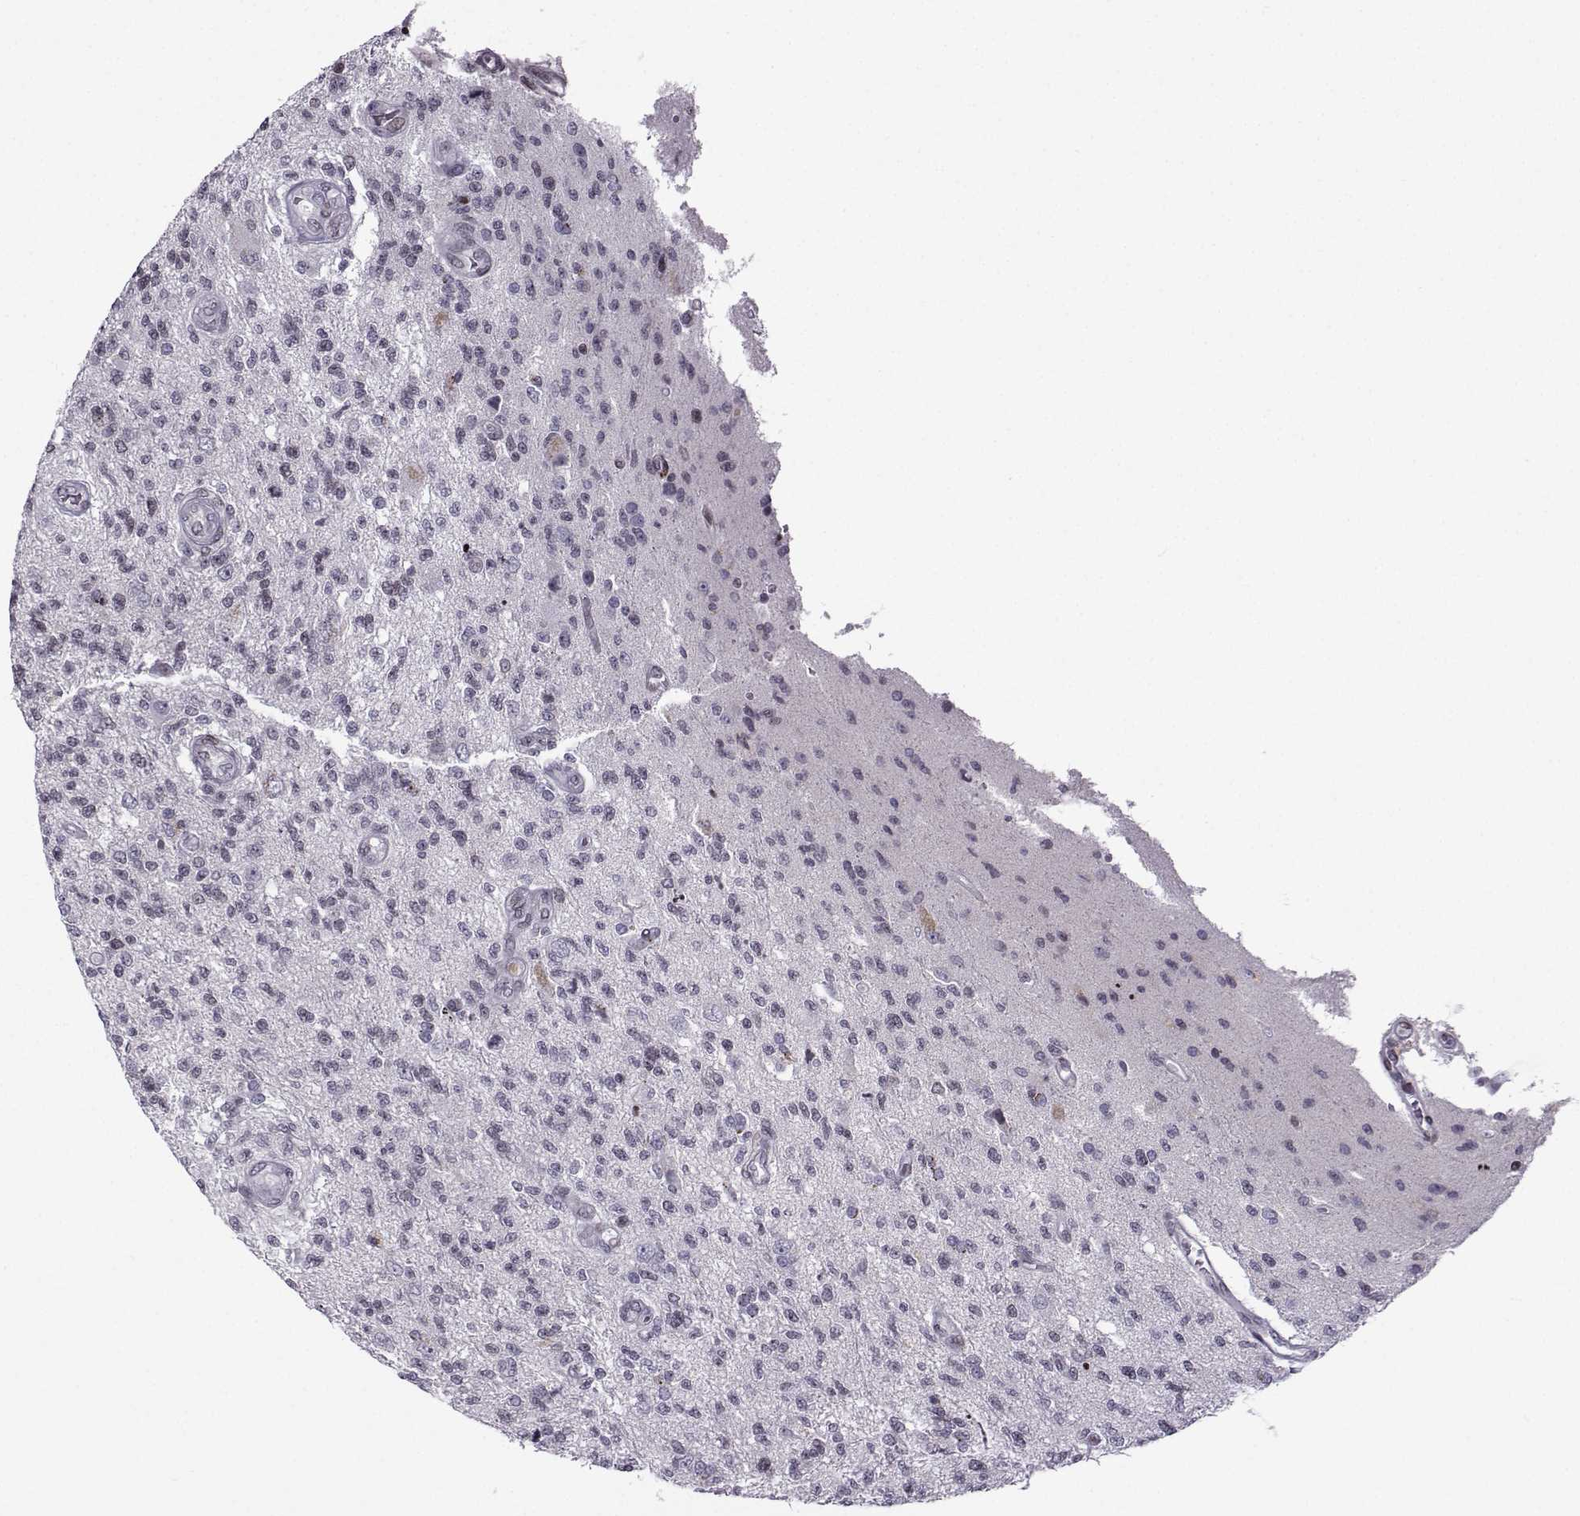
{"staining": {"intensity": "negative", "quantity": "none", "location": "none"}, "tissue": "glioma", "cell_type": "Tumor cells", "image_type": "cancer", "snomed": [{"axis": "morphology", "description": "Glioma, malignant, High grade"}, {"axis": "topography", "description": "Brain"}], "caption": "Immunohistochemistry (IHC) histopathology image of neoplastic tissue: human malignant glioma (high-grade) stained with DAB exhibits no significant protein positivity in tumor cells.", "gene": "ZNF19", "patient": {"sex": "male", "age": 56}}